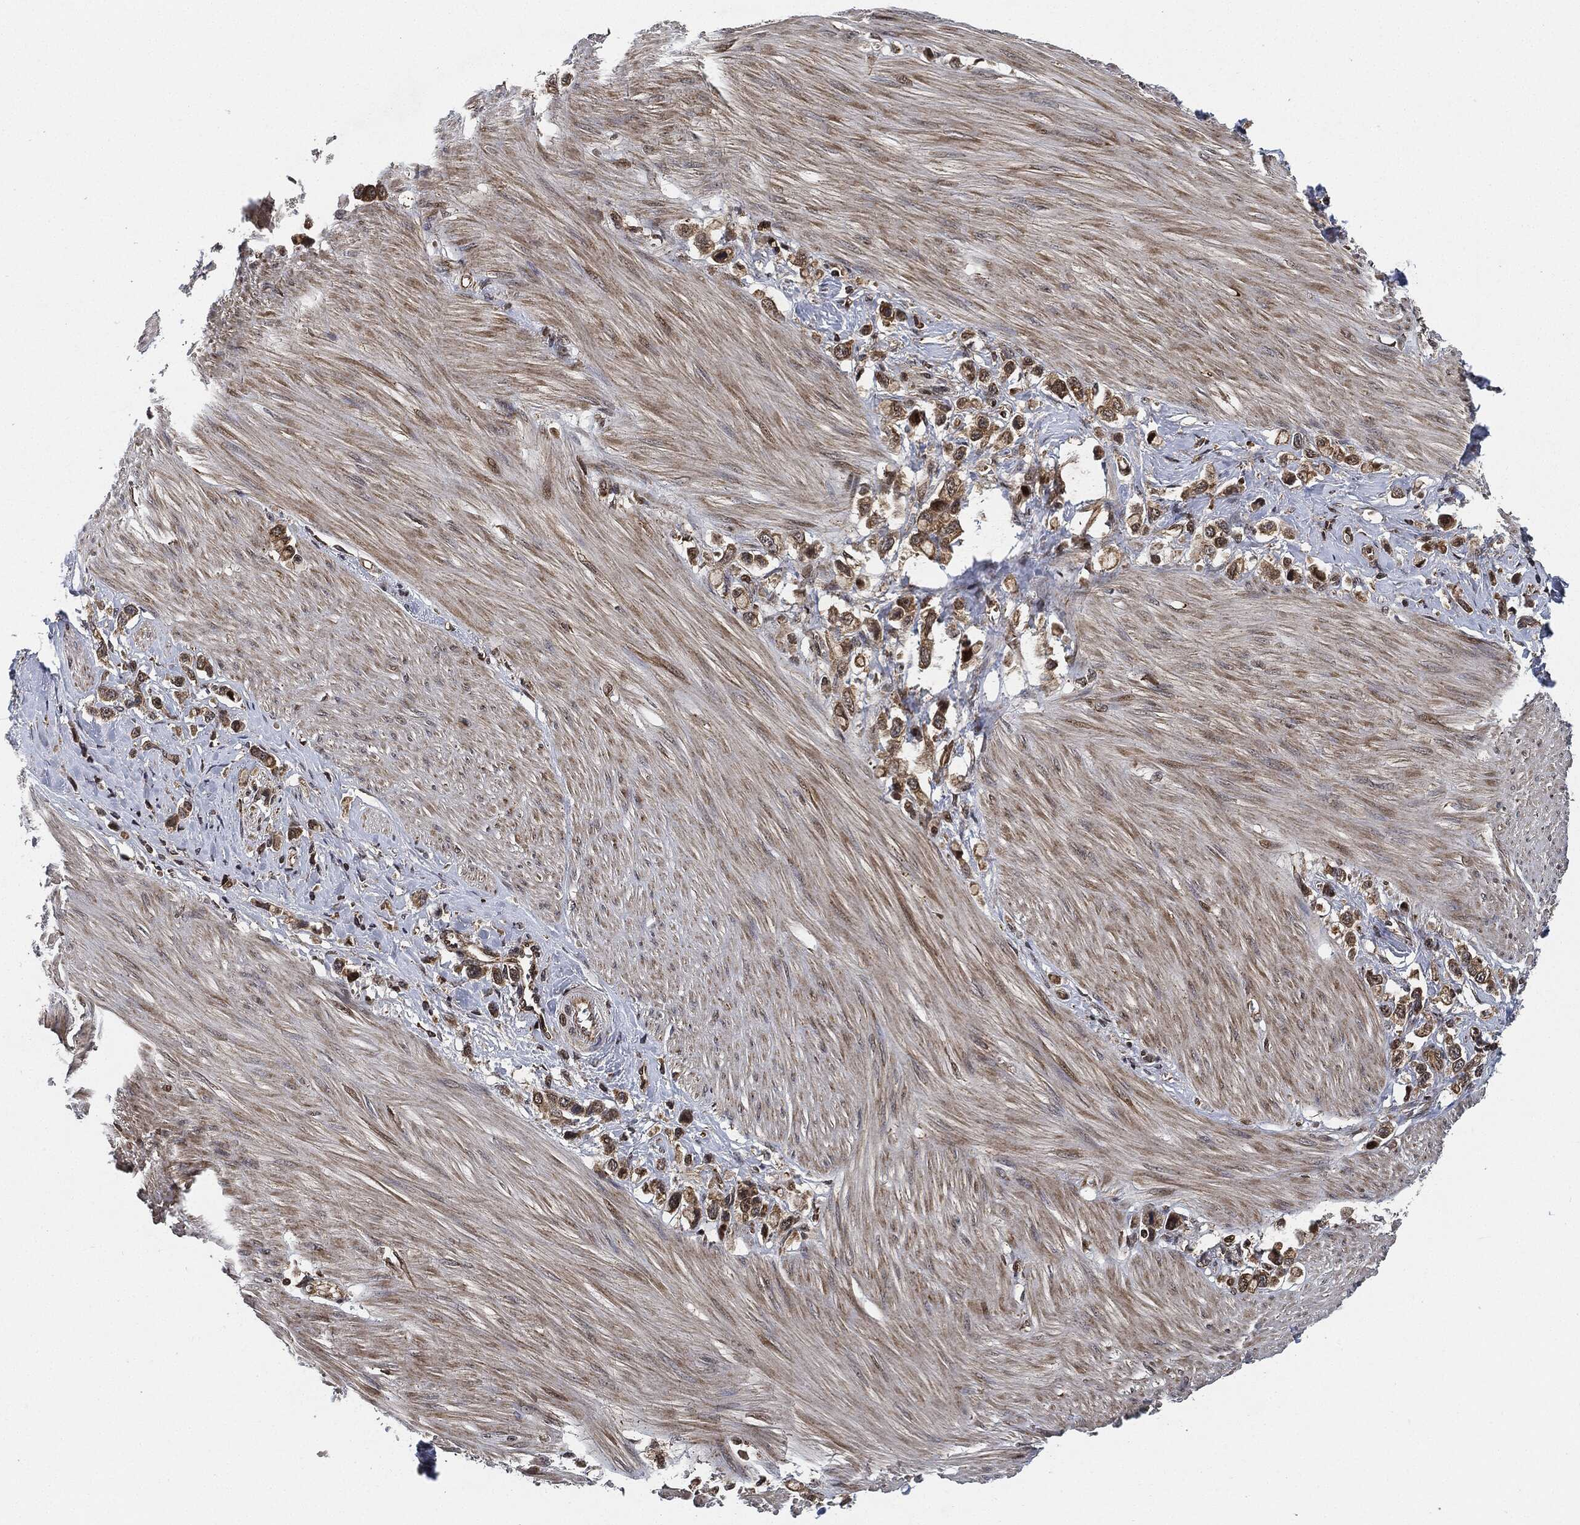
{"staining": {"intensity": "moderate", "quantity": ">75%", "location": "cytoplasmic/membranous"}, "tissue": "stomach cancer", "cell_type": "Tumor cells", "image_type": "cancer", "snomed": [{"axis": "morphology", "description": "Normal tissue, NOS"}, {"axis": "morphology", "description": "Adenocarcinoma, NOS"}, {"axis": "morphology", "description": "Adenocarcinoma, High grade"}, {"axis": "topography", "description": "Stomach, upper"}, {"axis": "topography", "description": "Stomach"}], "caption": "IHC photomicrograph of high-grade adenocarcinoma (stomach) stained for a protein (brown), which displays medium levels of moderate cytoplasmic/membranous expression in about >75% of tumor cells.", "gene": "RNASEL", "patient": {"sex": "female", "age": 65}}